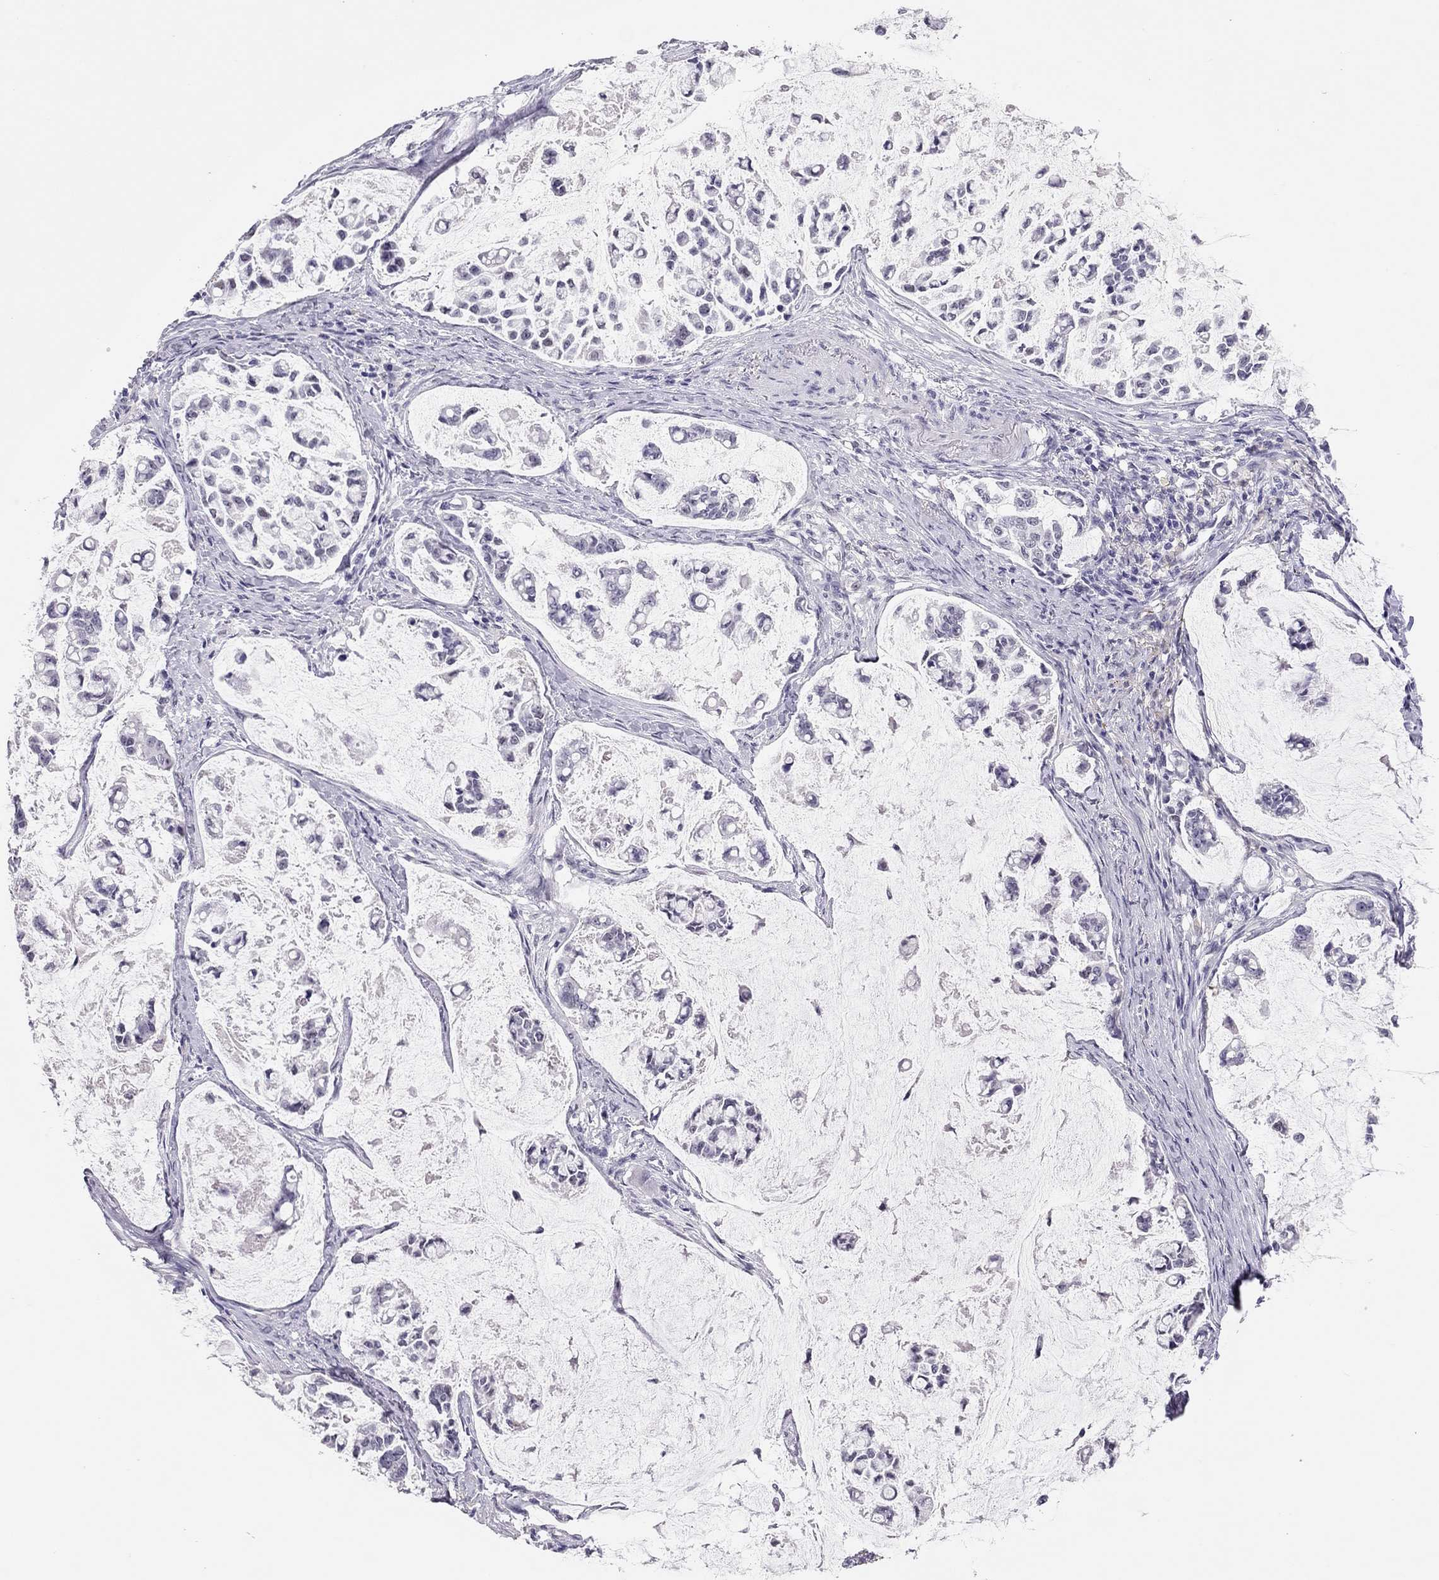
{"staining": {"intensity": "negative", "quantity": "none", "location": "none"}, "tissue": "stomach cancer", "cell_type": "Tumor cells", "image_type": "cancer", "snomed": [{"axis": "morphology", "description": "Adenocarcinoma, NOS"}, {"axis": "topography", "description": "Stomach"}], "caption": "The image displays no staining of tumor cells in stomach cancer.", "gene": "PHOX2A", "patient": {"sex": "male", "age": 82}}